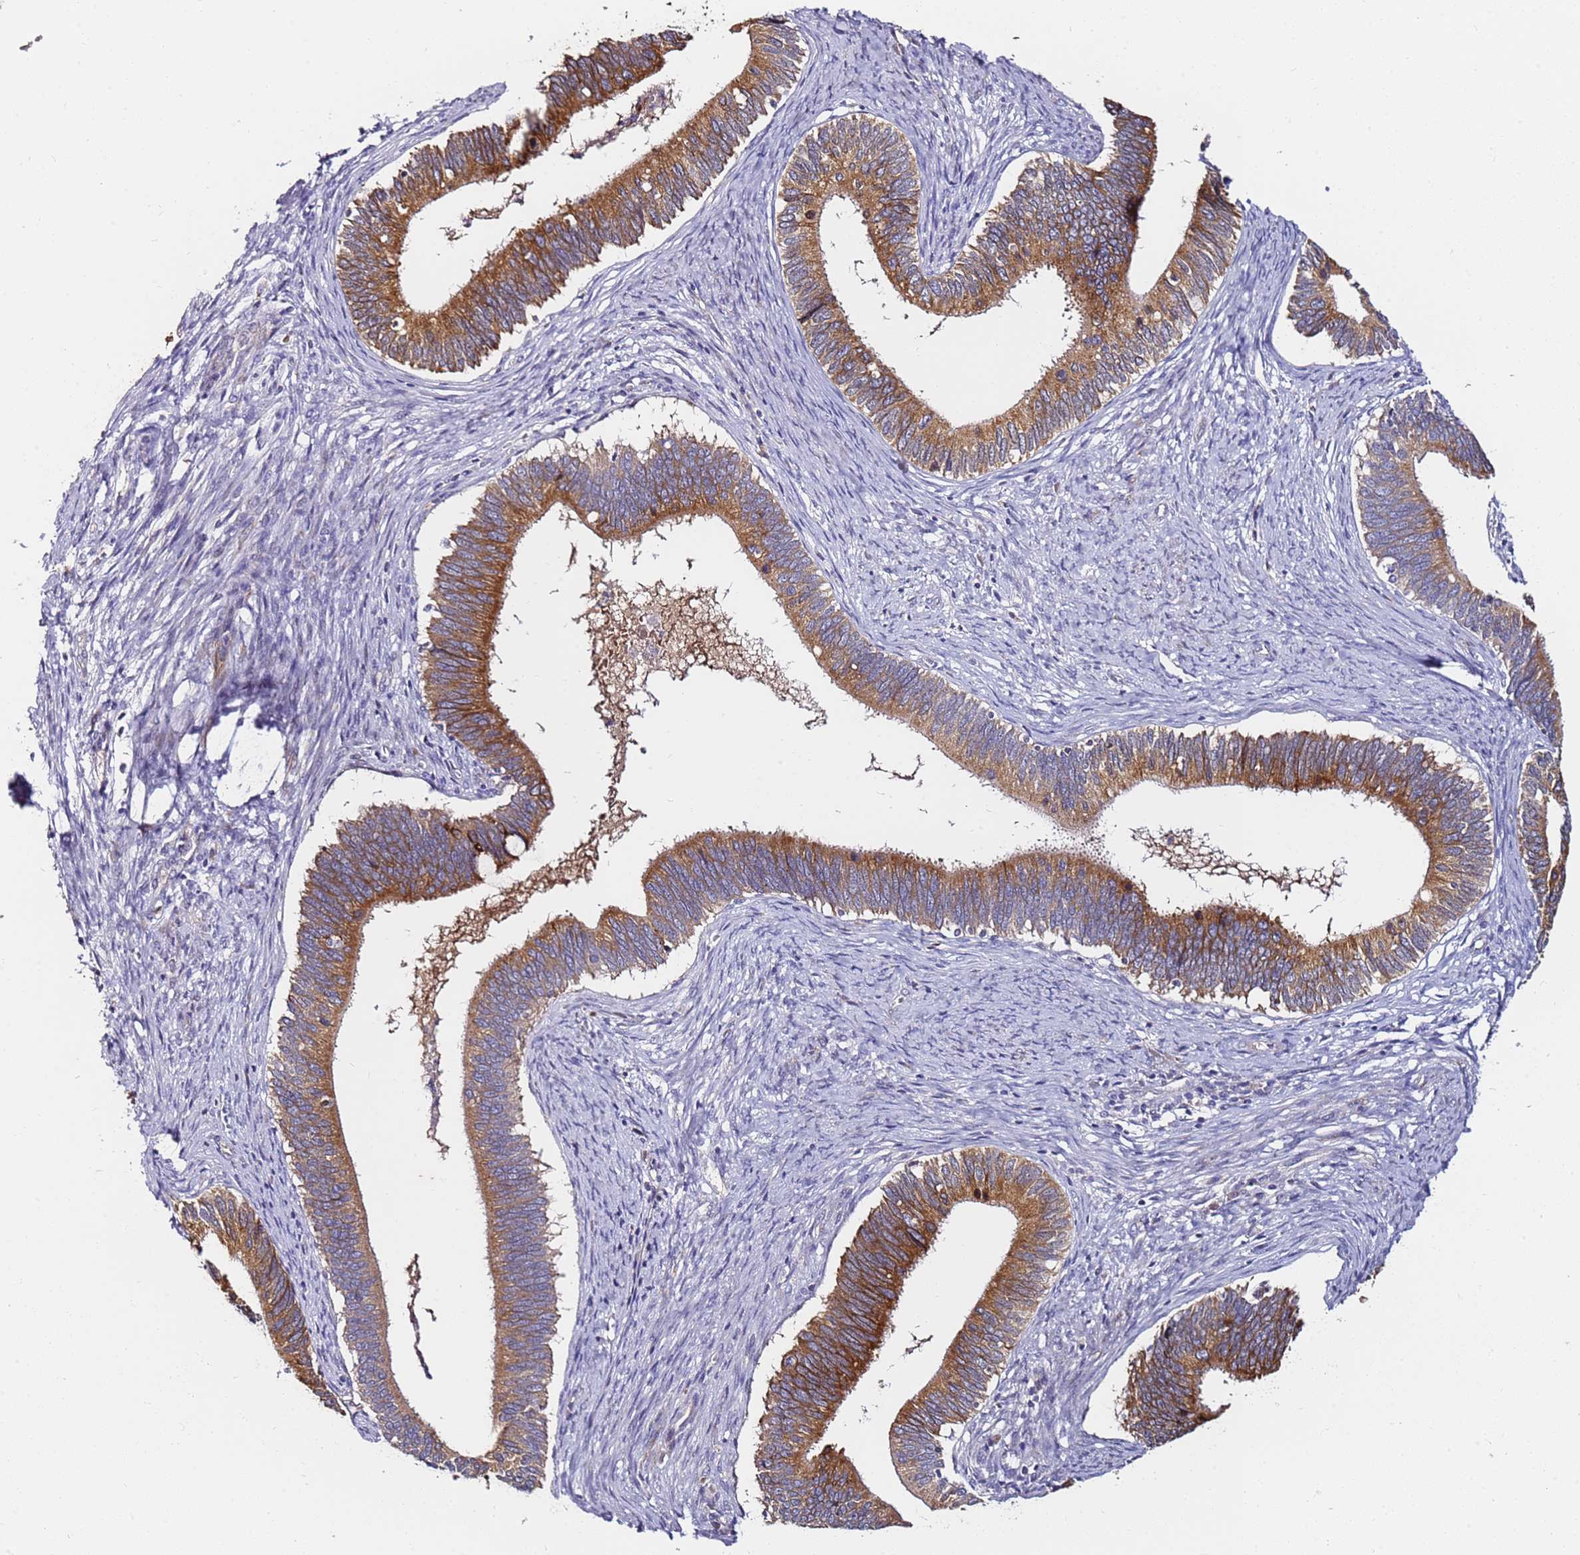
{"staining": {"intensity": "moderate", "quantity": ">75%", "location": "cytoplasmic/membranous"}, "tissue": "cervical cancer", "cell_type": "Tumor cells", "image_type": "cancer", "snomed": [{"axis": "morphology", "description": "Adenocarcinoma, NOS"}, {"axis": "topography", "description": "Cervix"}], "caption": "Human cervical cancer stained with a brown dye reveals moderate cytoplasmic/membranous positive staining in about >75% of tumor cells.", "gene": "SRRM5", "patient": {"sex": "female", "age": 42}}